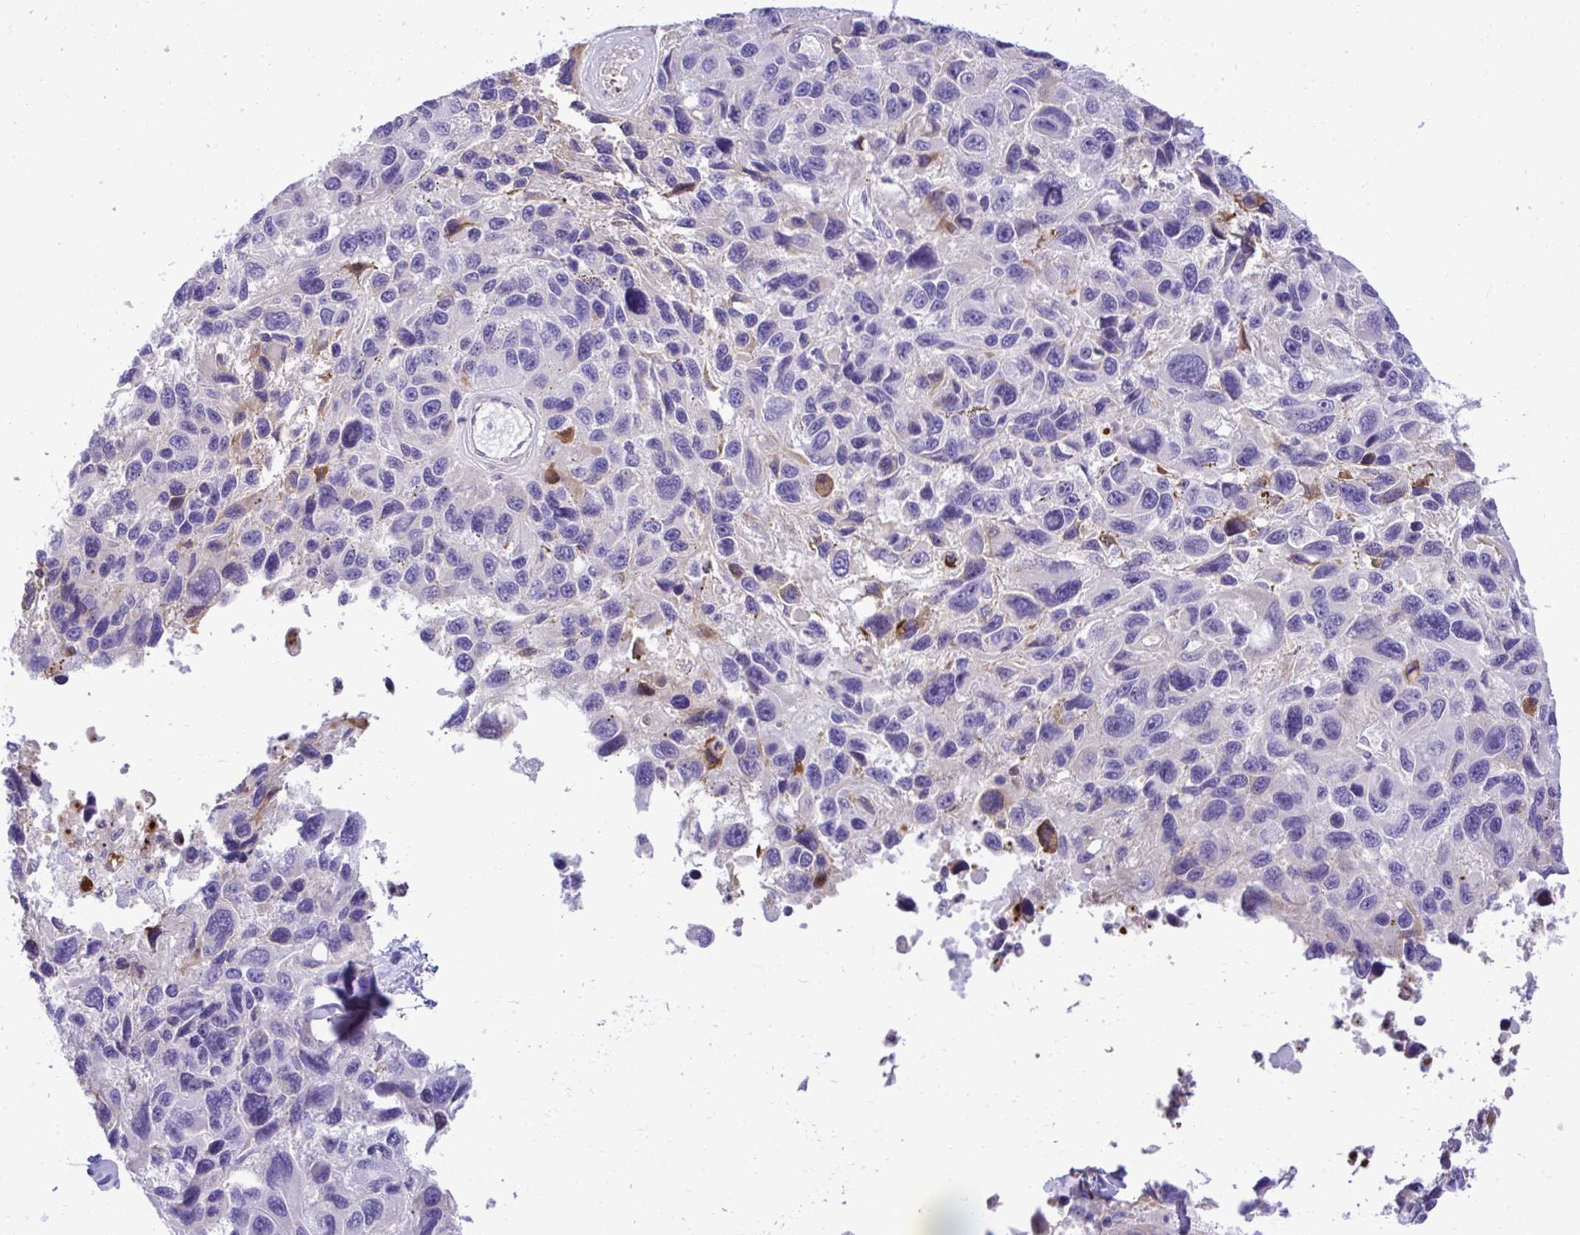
{"staining": {"intensity": "negative", "quantity": "none", "location": "none"}, "tissue": "melanoma", "cell_type": "Tumor cells", "image_type": "cancer", "snomed": [{"axis": "morphology", "description": "Malignant melanoma, NOS"}, {"axis": "topography", "description": "Skin"}], "caption": "IHC of melanoma shows no expression in tumor cells.", "gene": "HRG", "patient": {"sex": "male", "age": 53}}